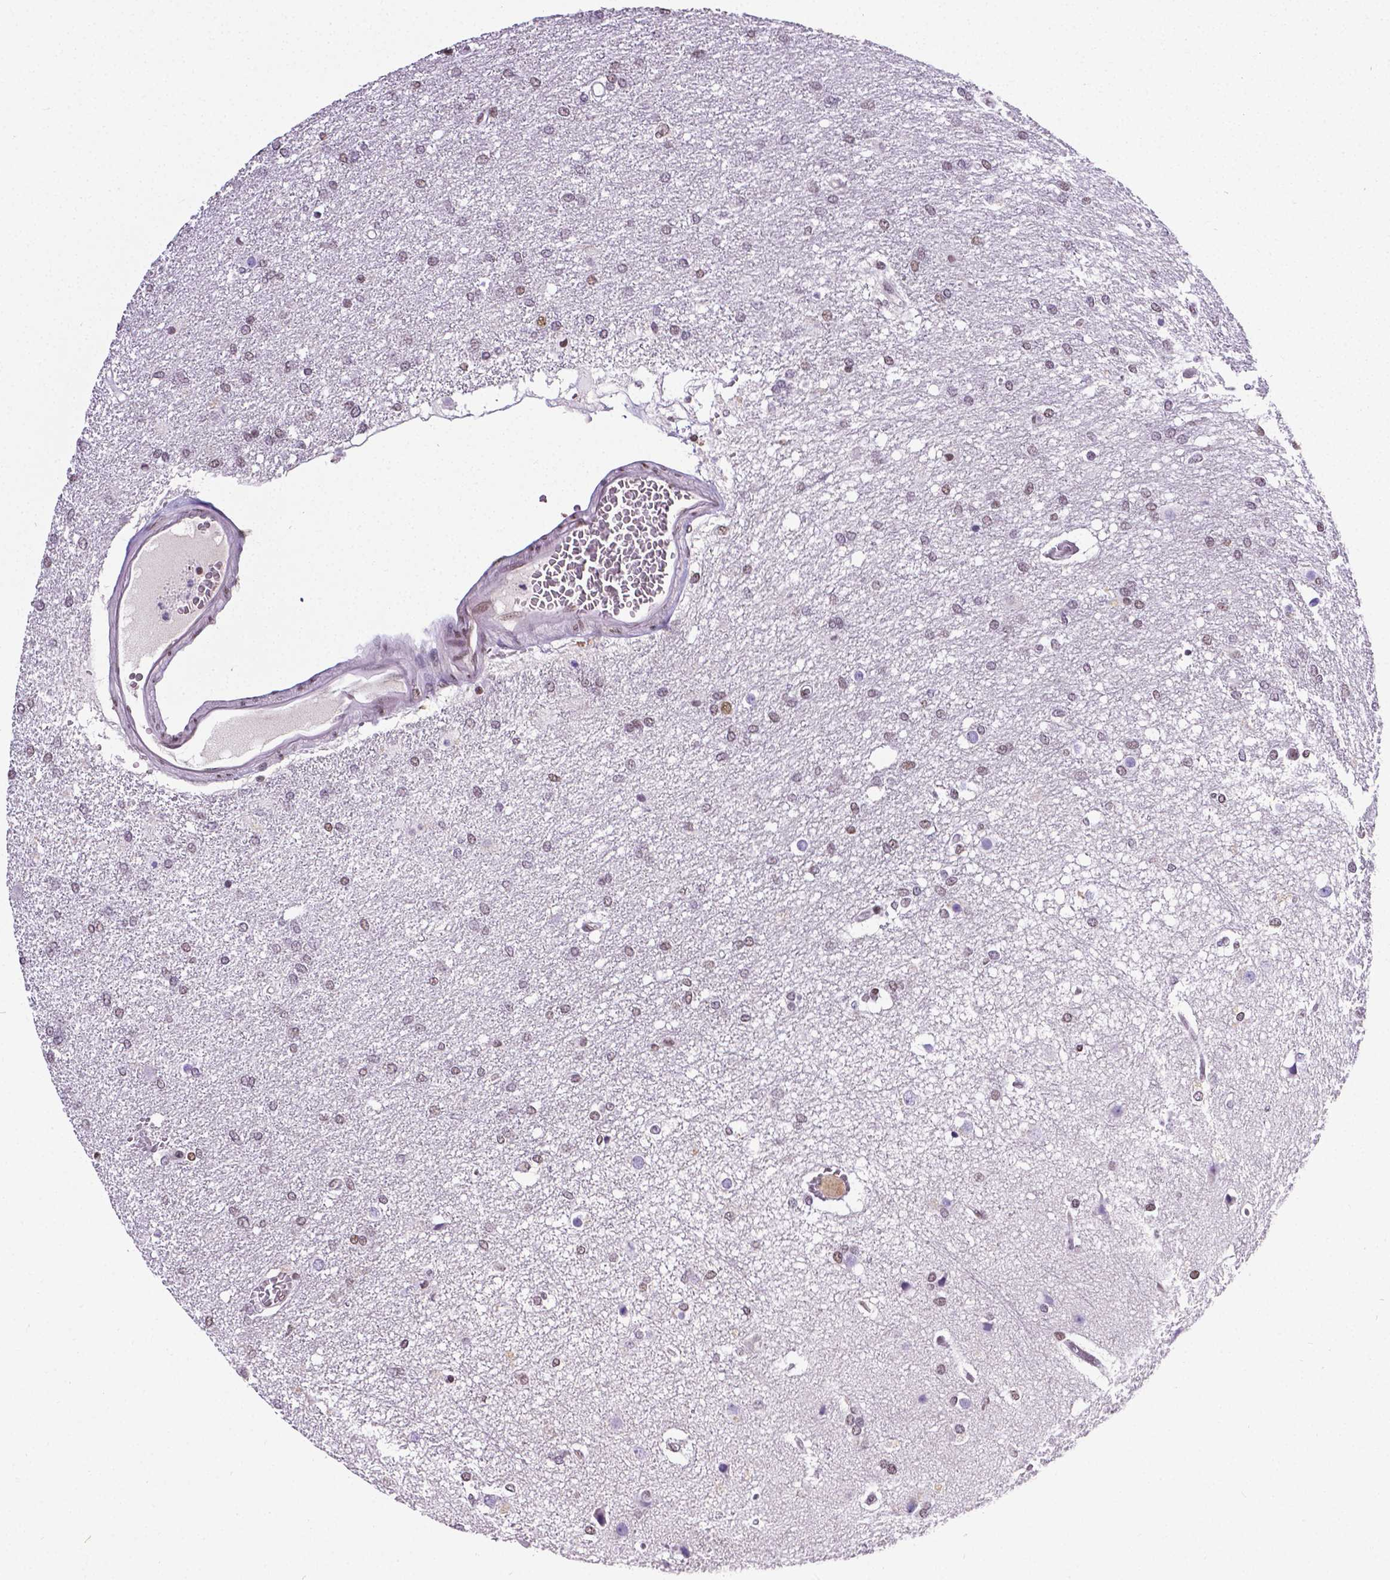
{"staining": {"intensity": "weak", "quantity": "25%-75%", "location": "nuclear"}, "tissue": "glioma", "cell_type": "Tumor cells", "image_type": "cancer", "snomed": [{"axis": "morphology", "description": "Glioma, malignant, High grade"}, {"axis": "topography", "description": "Brain"}], "caption": "Tumor cells exhibit weak nuclear staining in approximately 25%-75% of cells in glioma. Nuclei are stained in blue.", "gene": "REST", "patient": {"sex": "female", "age": 61}}